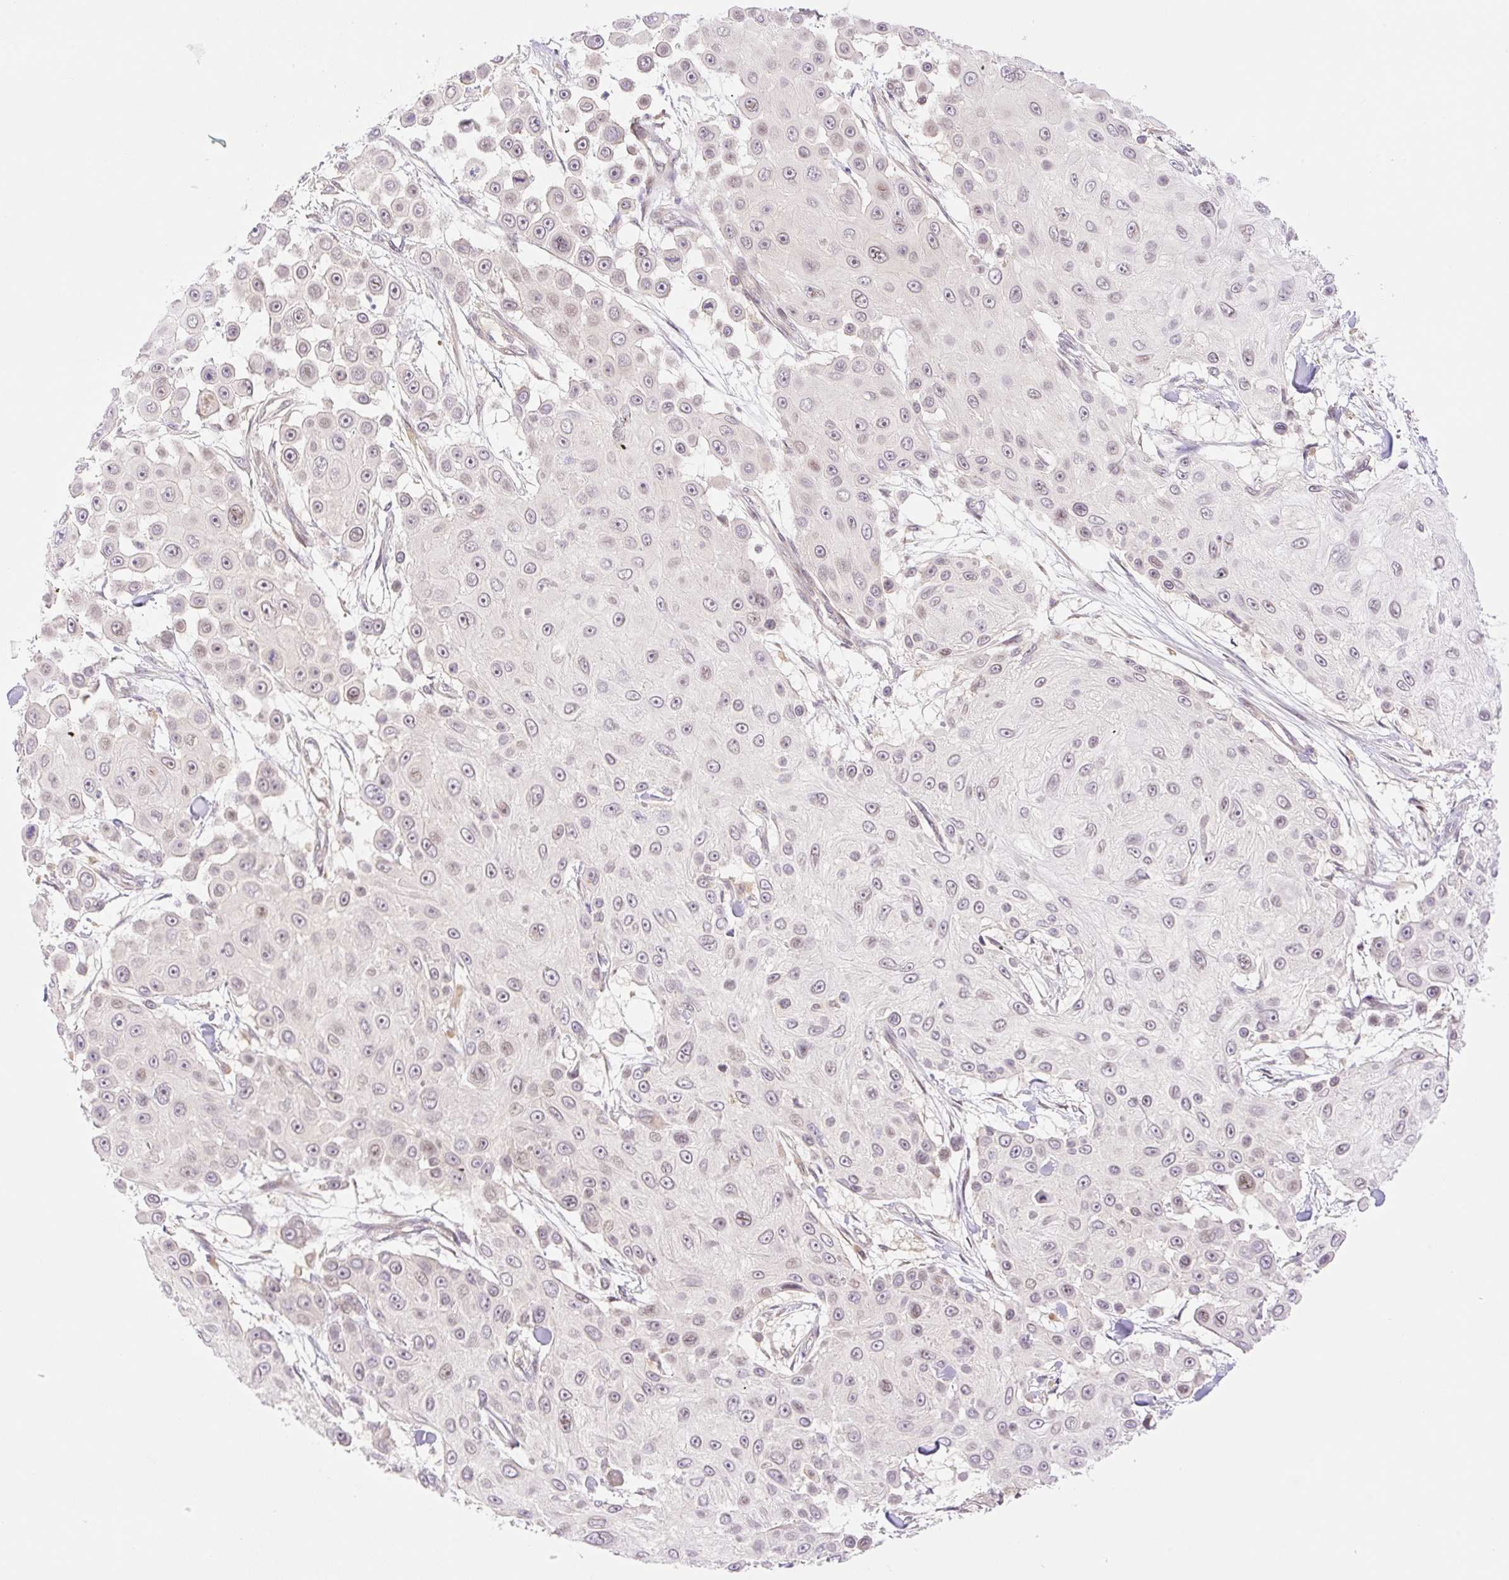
{"staining": {"intensity": "weak", "quantity": "<25%", "location": "nuclear"}, "tissue": "skin cancer", "cell_type": "Tumor cells", "image_type": "cancer", "snomed": [{"axis": "morphology", "description": "Squamous cell carcinoma, NOS"}, {"axis": "topography", "description": "Skin"}], "caption": "The immunohistochemistry (IHC) histopathology image has no significant staining in tumor cells of skin cancer tissue.", "gene": "VPS25", "patient": {"sex": "male", "age": 67}}